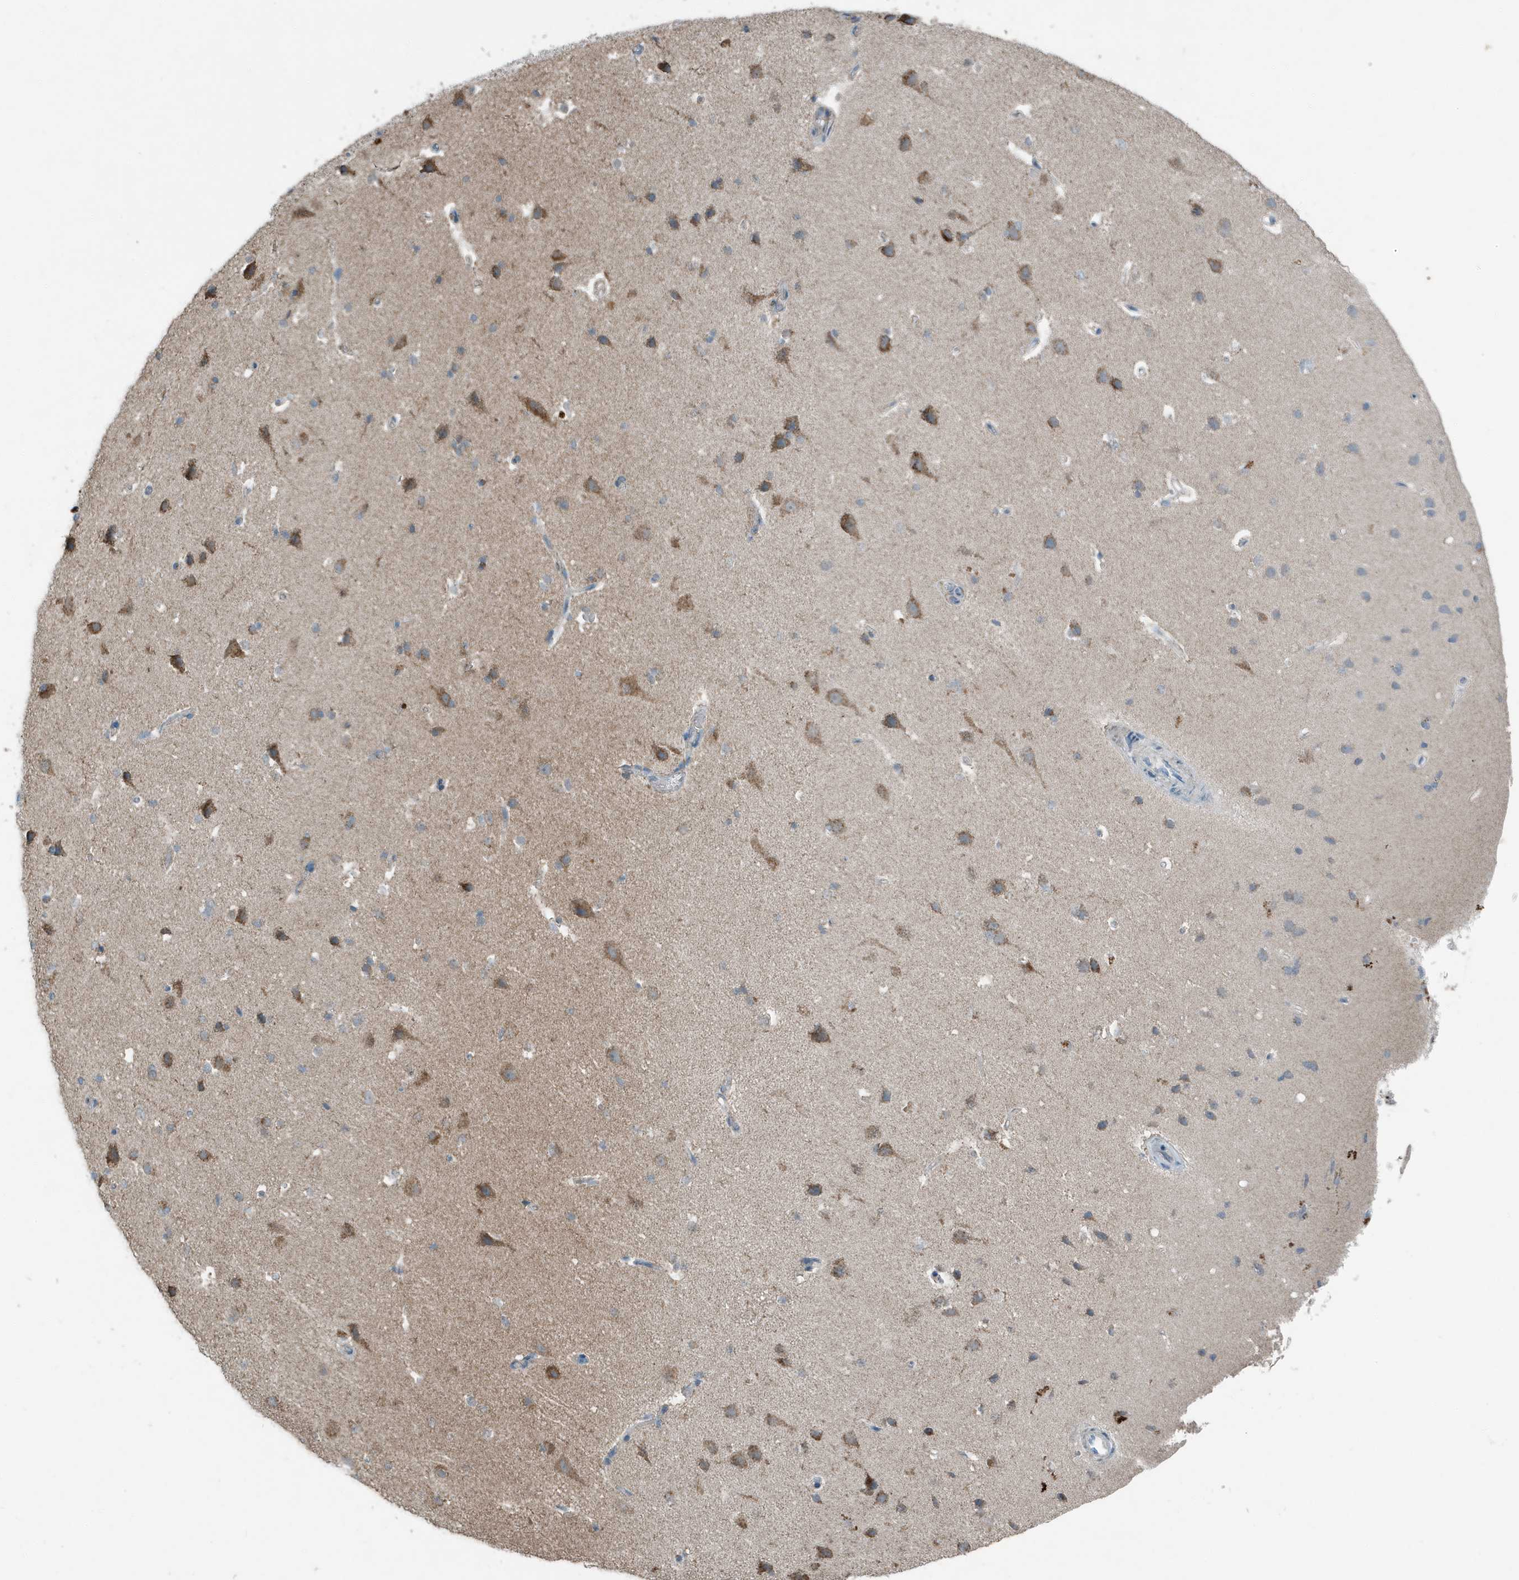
{"staining": {"intensity": "negative", "quantity": "none", "location": "none"}, "tissue": "cerebral cortex", "cell_type": "Endothelial cells", "image_type": "normal", "snomed": [{"axis": "morphology", "description": "Normal tissue, NOS"}, {"axis": "topography", "description": "Cerebral cortex"}], "caption": "Image shows no protein expression in endothelial cells of normal cerebral cortex. Brightfield microscopy of immunohistochemistry (IHC) stained with DAB (brown) and hematoxylin (blue), captured at high magnification.", "gene": "MT", "patient": {"sex": "male", "age": 34}}